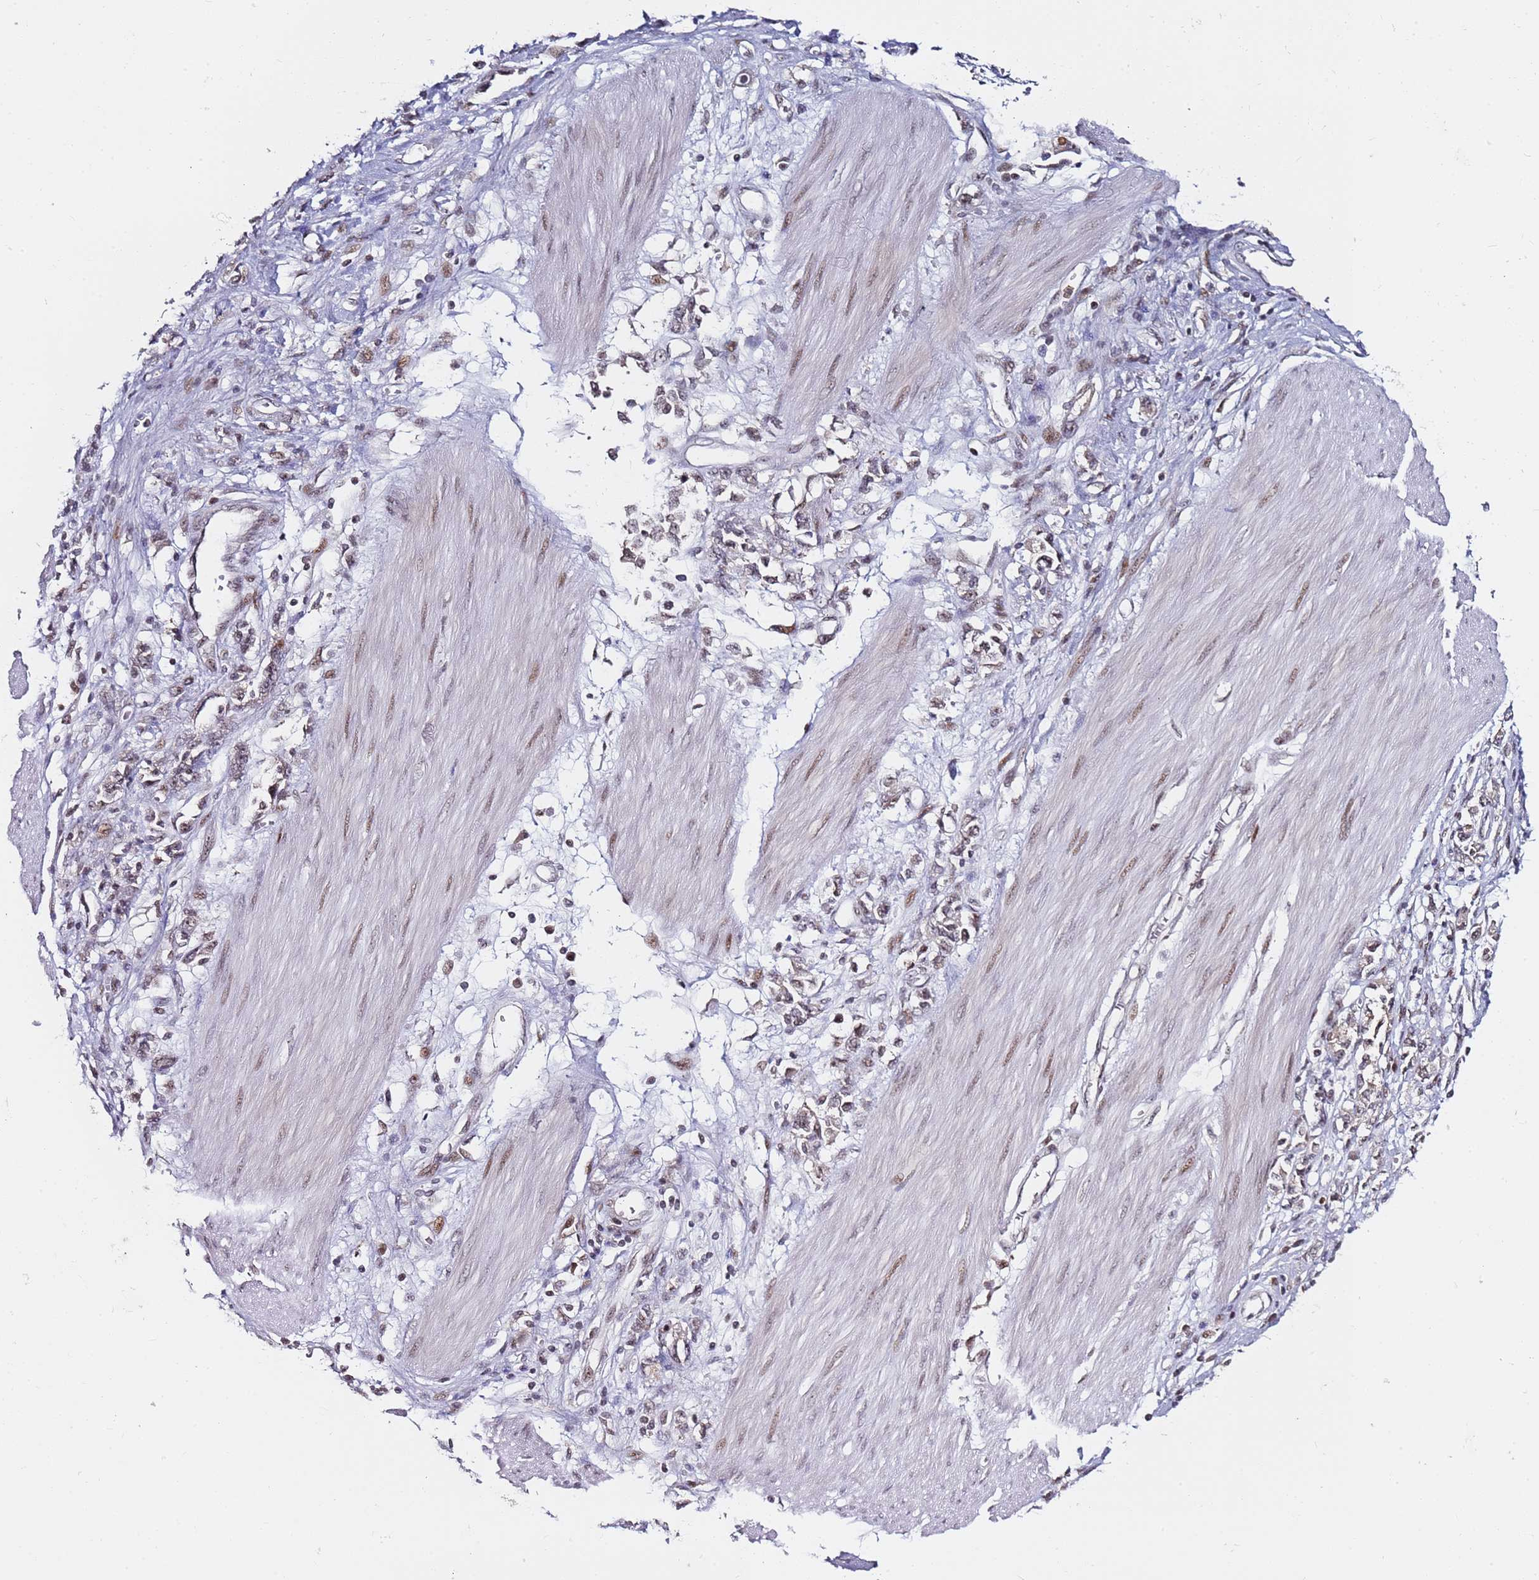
{"staining": {"intensity": "moderate", "quantity": ">75%", "location": "nuclear"}, "tissue": "stomach cancer", "cell_type": "Tumor cells", "image_type": "cancer", "snomed": [{"axis": "morphology", "description": "Adenocarcinoma, NOS"}, {"axis": "topography", "description": "Stomach"}], "caption": "Immunohistochemistry (IHC) (DAB (3,3'-diaminobenzidine)) staining of adenocarcinoma (stomach) displays moderate nuclear protein expression in about >75% of tumor cells. (DAB (3,3'-diaminobenzidine) = brown stain, brightfield microscopy at high magnification).", "gene": "FCF1", "patient": {"sex": "female", "age": 76}}